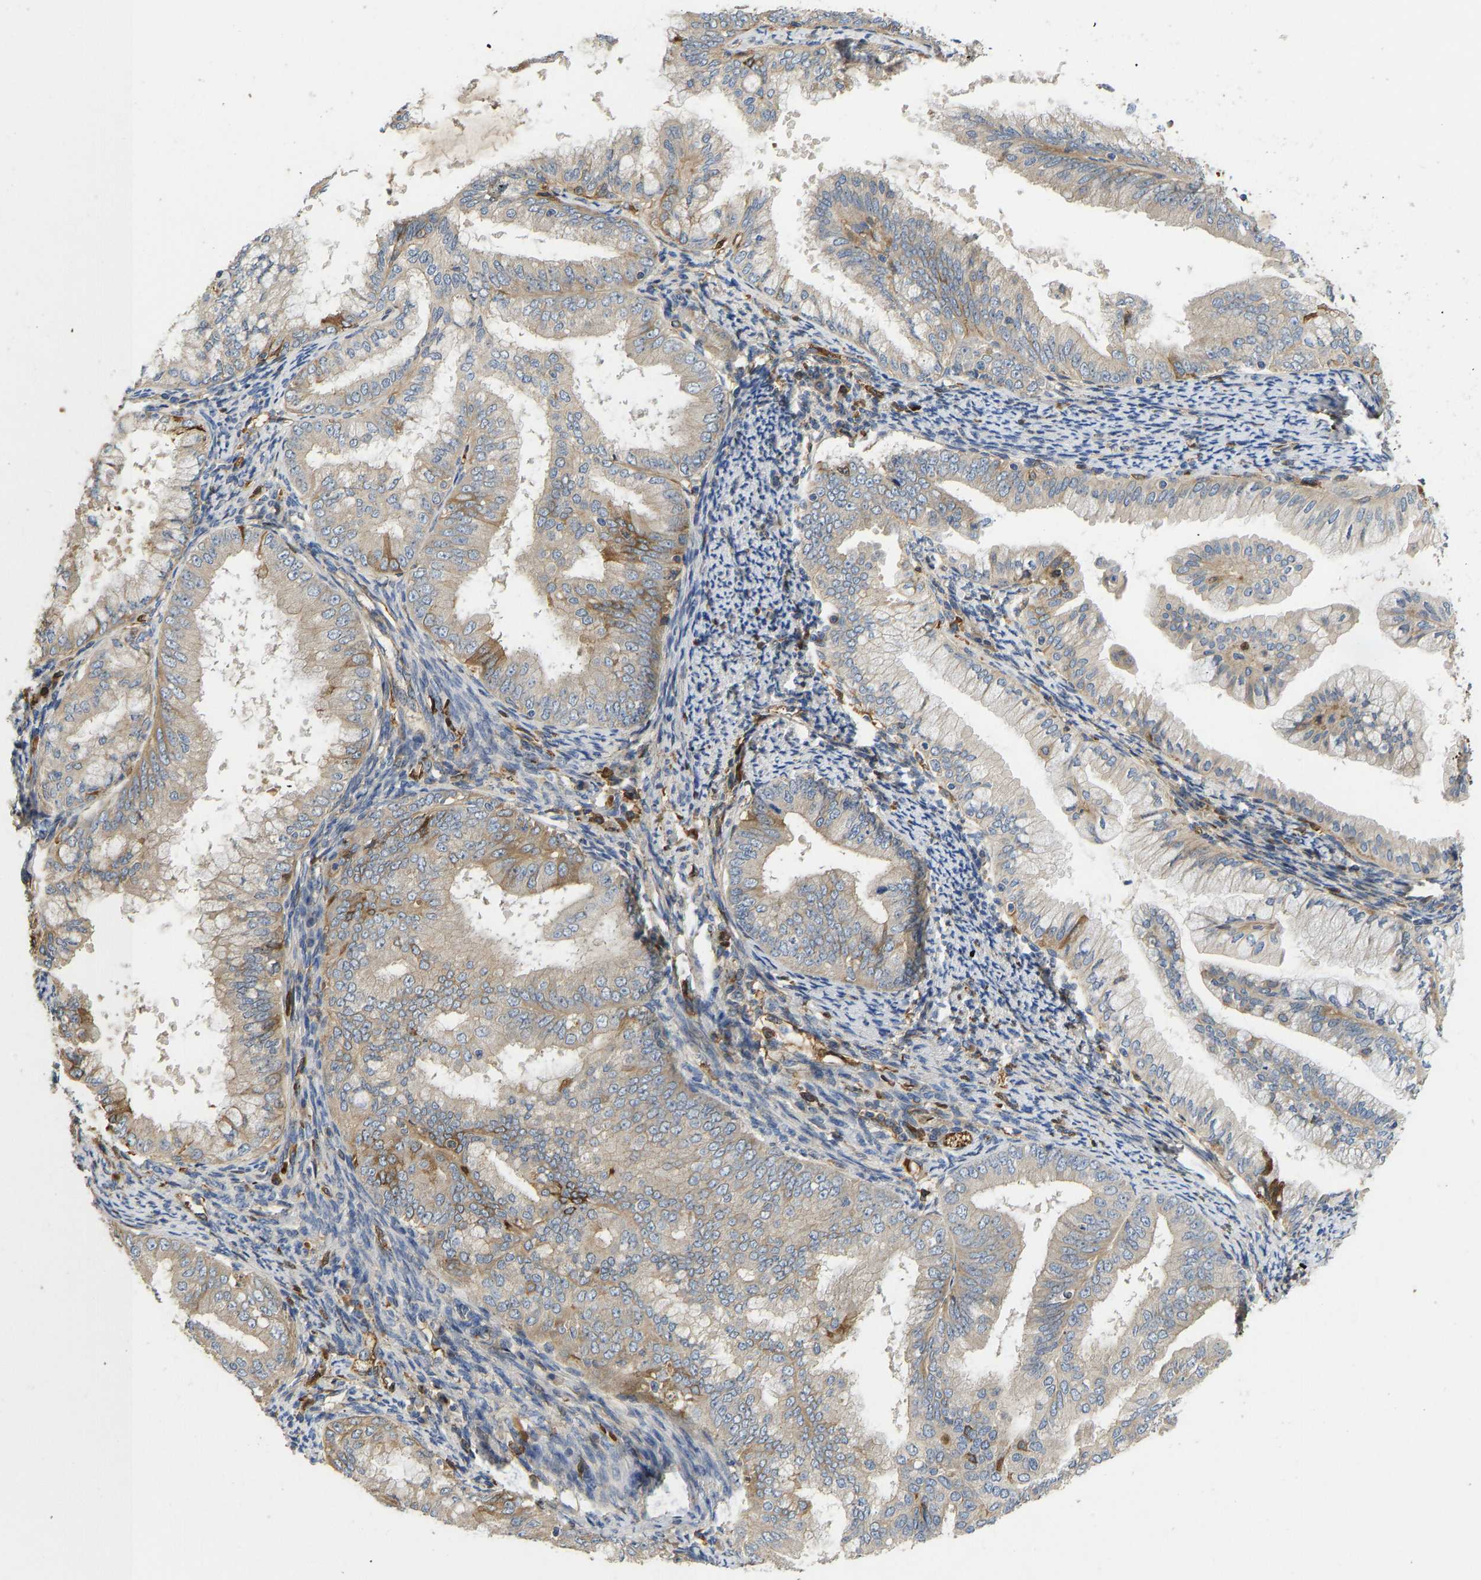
{"staining": {"intensity": "moderate", "quantity": "<25%", "location": "cytoplasmic/membranous"}, "tissue": "endometrial cancer", "cell_type": "Tumor cells", "image_type": "cancer", "snomed": [{"axis": "morphology", "description": "Adenocarcinoma, NOS"}, {"axis": "topography", "description": "Endometrium"}], "caption": "Tumor cells reveal moderate cytoplasmic/membranous staining in about <25% of cells in endometrial cancer (adenocarcinoma). (IHC, brightfield microscopy, high magnification).", "gene": "VCPKMT", "patient": {"sex": "female", "age": 63}}